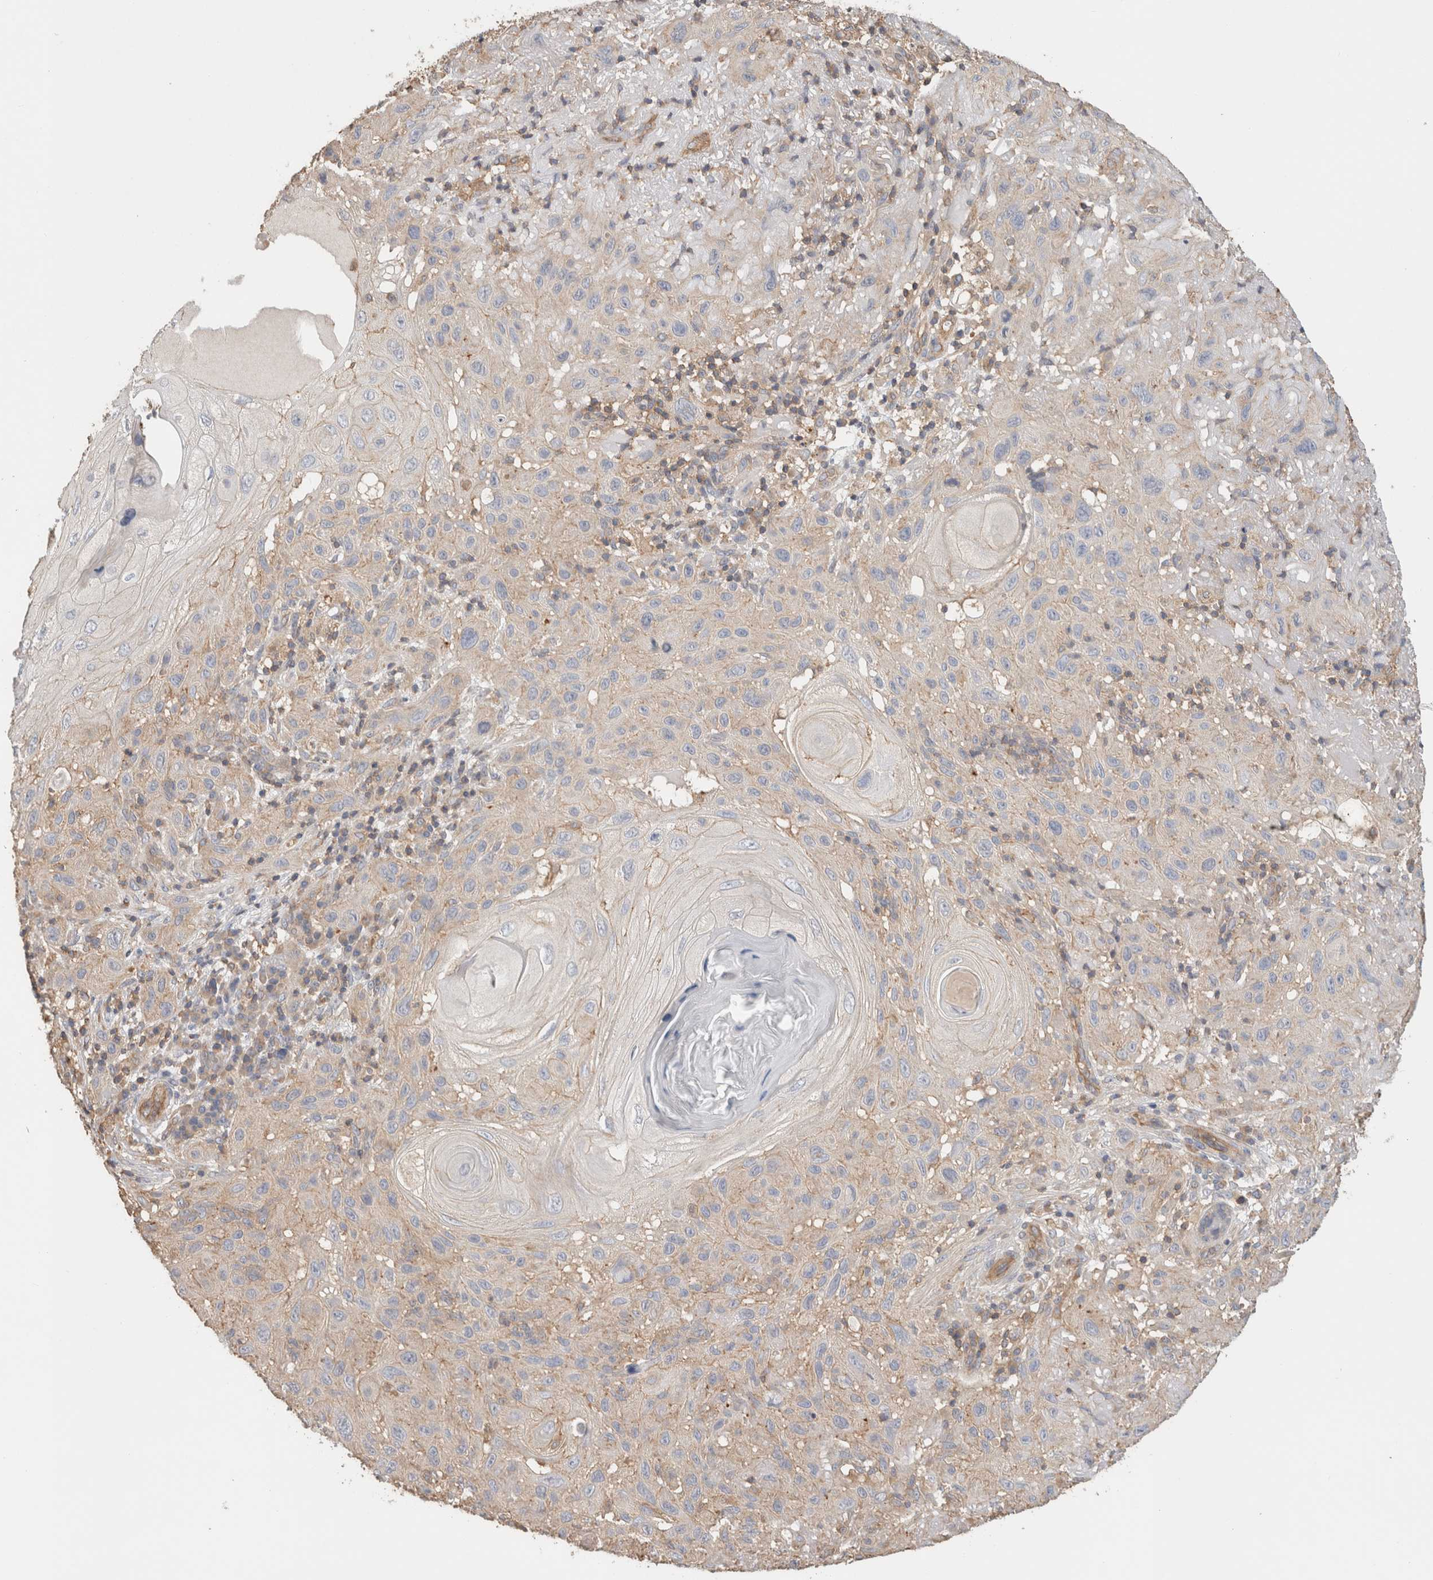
{"staining": {"intensity": "weak", "quantity": "<25%", "location": "cytoplasmic/membranous"}, "tissue": "skin cancer", "cell_type": "Tumor cells", "image_type": "cancer", "snomed": [{"axis": "morphology", "description": "Normal tissue, NOS"}, {"axis": "morphology", "description": "Squamous cell carcinoma, NOS"}, {"axis": "topography", "description": "Skin"}], "caption": "A photomicrograph of skin squamous cell carcinoma stained for a protein displays no brown staining in tumor cells.", "gene": "CFAP418", "patient": {"sex": "female", "age": 96}}